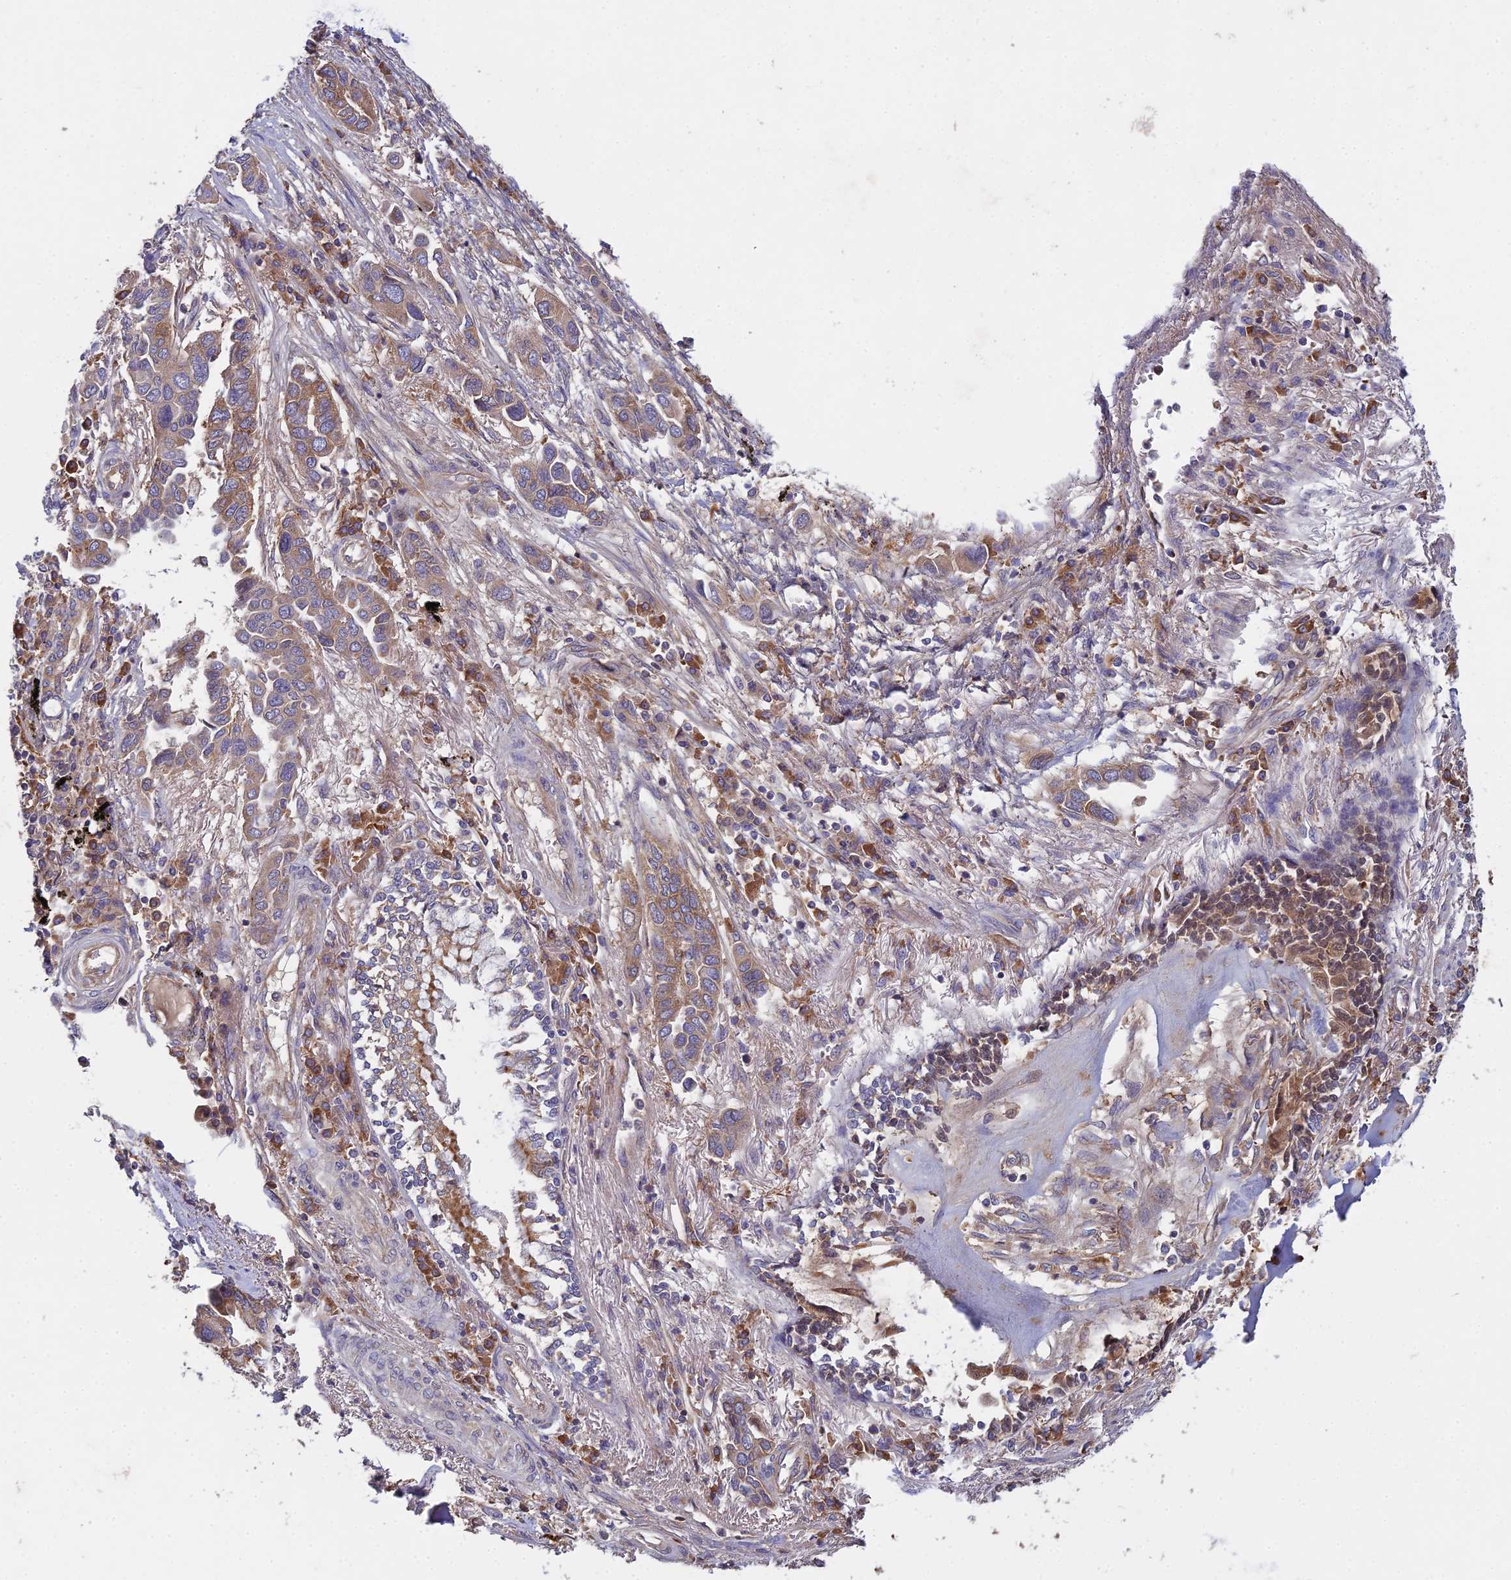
{"staining": {"intensity": "moderate", "quantity": ">75%", "location": "cytoplasmic/membranous"}, "tissue": "lung cancer", "cell_type": "Tumor cells", "image_type": "cancer", "snomed": [{"axis": "morphology", "description": "Adenocarcinoma, NOS"}, {"axis": "topography", "description": "Lung"}], "caption": "The immunohistochemical stain shows moderate cytoplasmic/membranous expression in tumor cells of lung adenocarcinoma tissue. (Stains: DAB (3,3'-diaminobenzidine) in brown, nuclei in blue, Microscopy: brightfield microscopy at high magnification).", "gene": "CCDC167", "patient": {"sex": "female", "age": 76}}